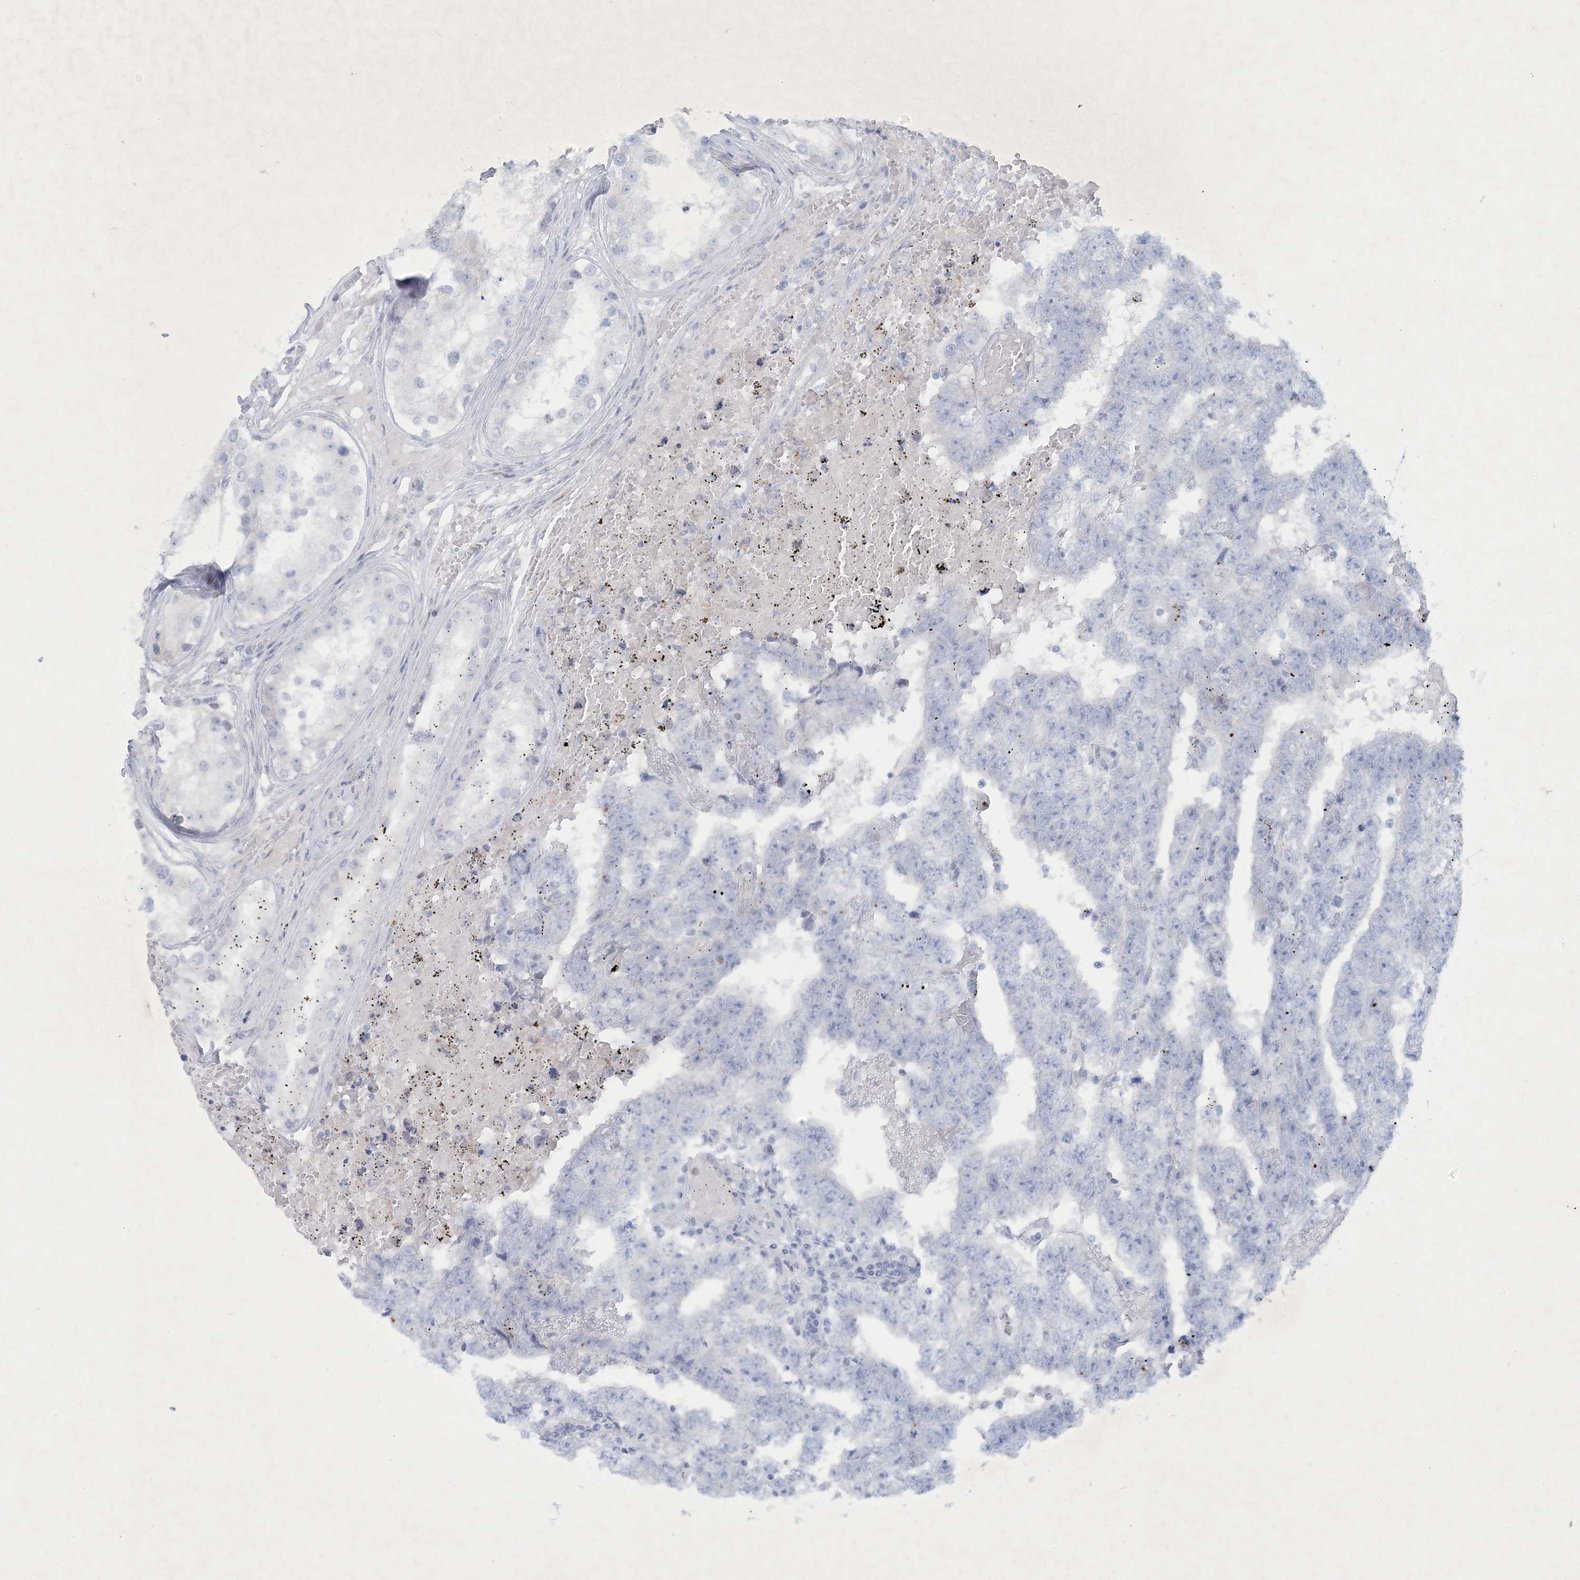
{"staining": {"intensity": "negative", "quantity": "none", "location": "none"}, "tissue": "testis cancer", "cell_type": "Tumor cells", "image_type": "cancer", "snomed": [{"axis": "morphology", "description": "Carcinoma, Embryonal, NOS"}, {"axis": "topography", "description": "Testis"}], "caption": "Testis cancer (embryonal carcinoma) stained for a protein using immunohistochemistry (IHC) displays no staining tumor cells.", "gene": "GABRG1", "patient": {"sex": "male", "age": 25}}